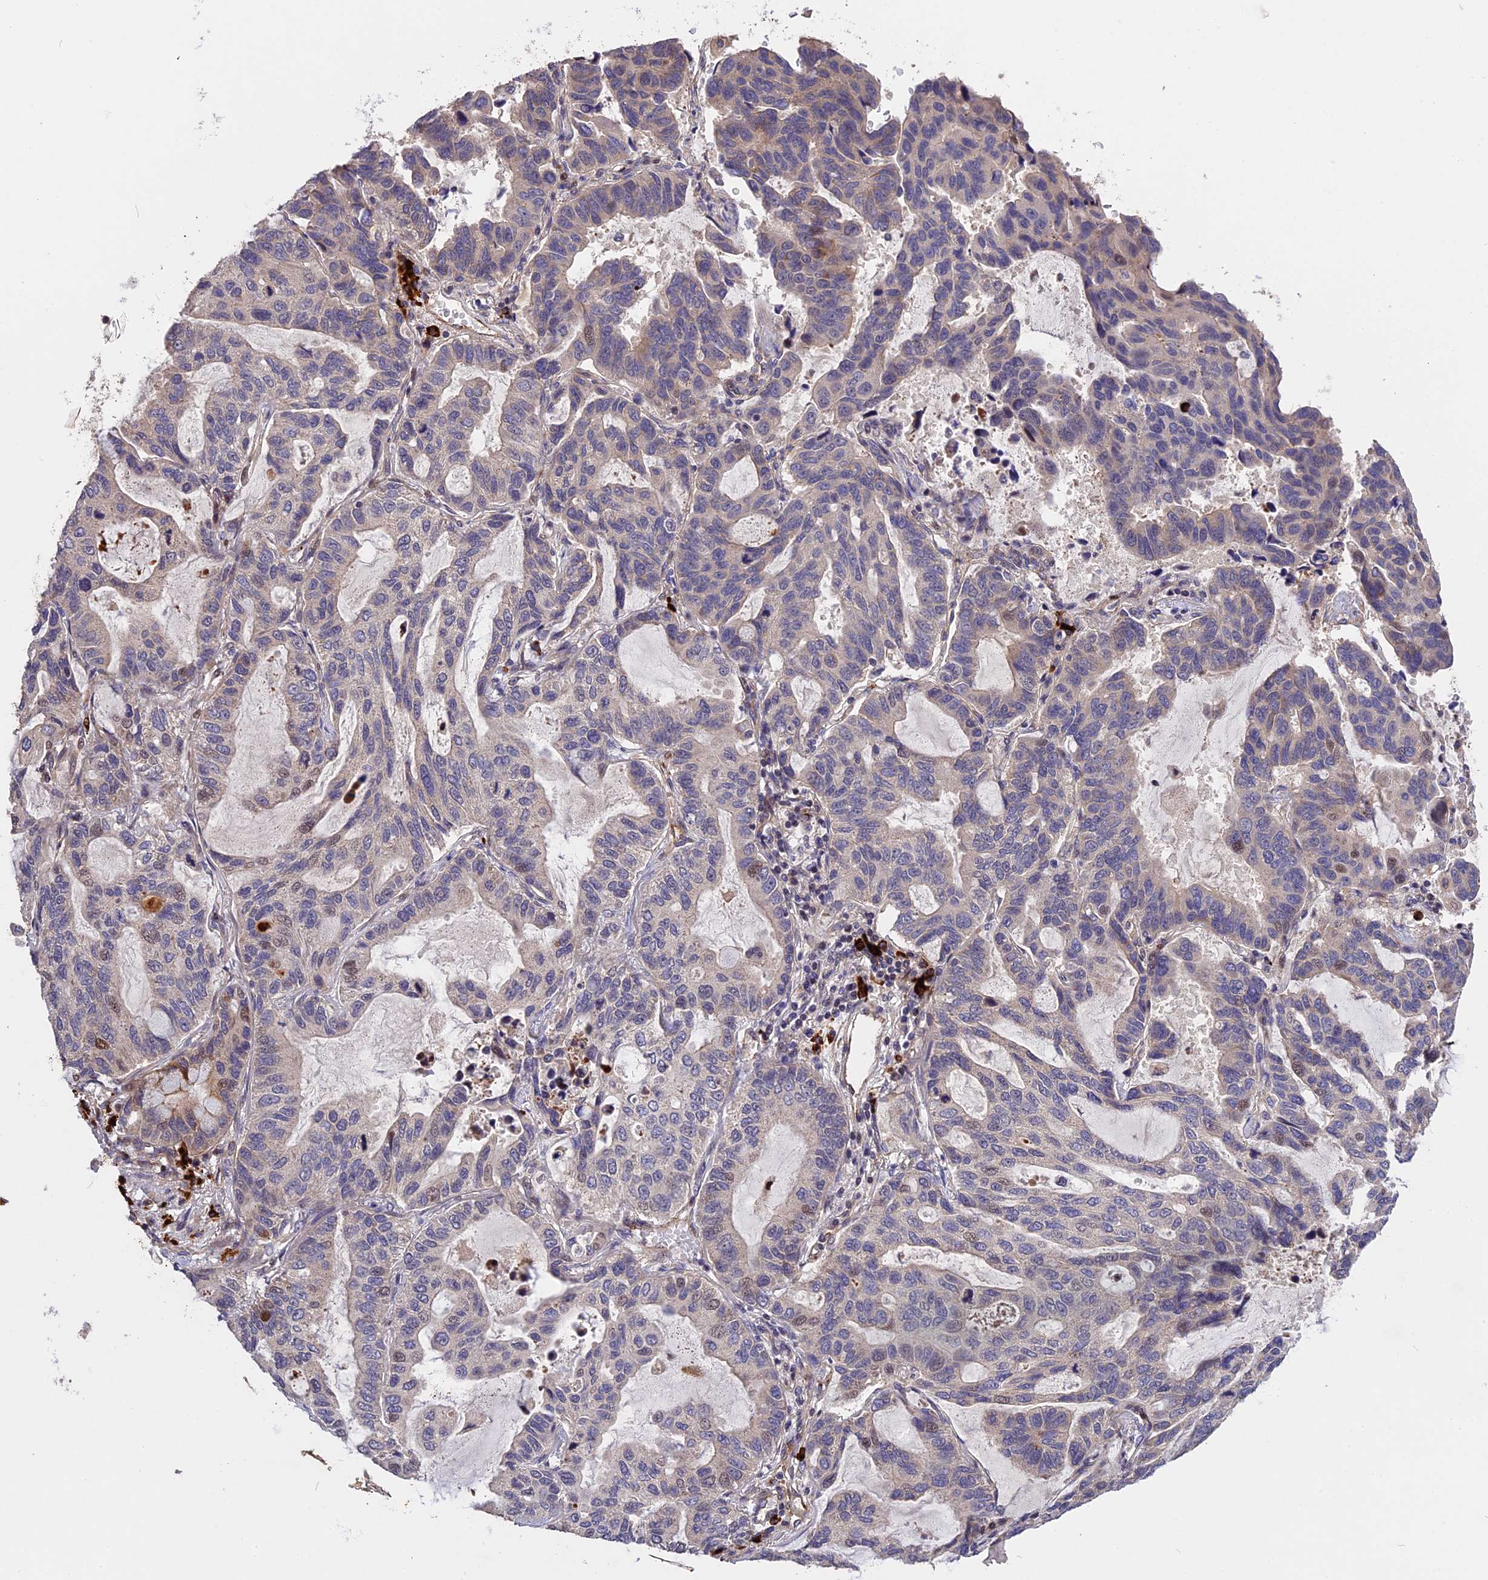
{"staining": {"intensity": "negative", "quantity": "none", "location": "none"}, "tissue": "lung cancer", "cell_type": "Tumor cells", "image_type": "cancer", "snomed": [{"axis": "morphology", "description": "Adenocarcinoma, NOS"}, {"axis": "topography", "description": "Lung"}], "caption": "Immunohistochemical staining of human lung adenocarcinoma displays no significant positivity in tumor cells.", "gene": "MFSD2A", "patient": {"sex": "male", "age": 64}}